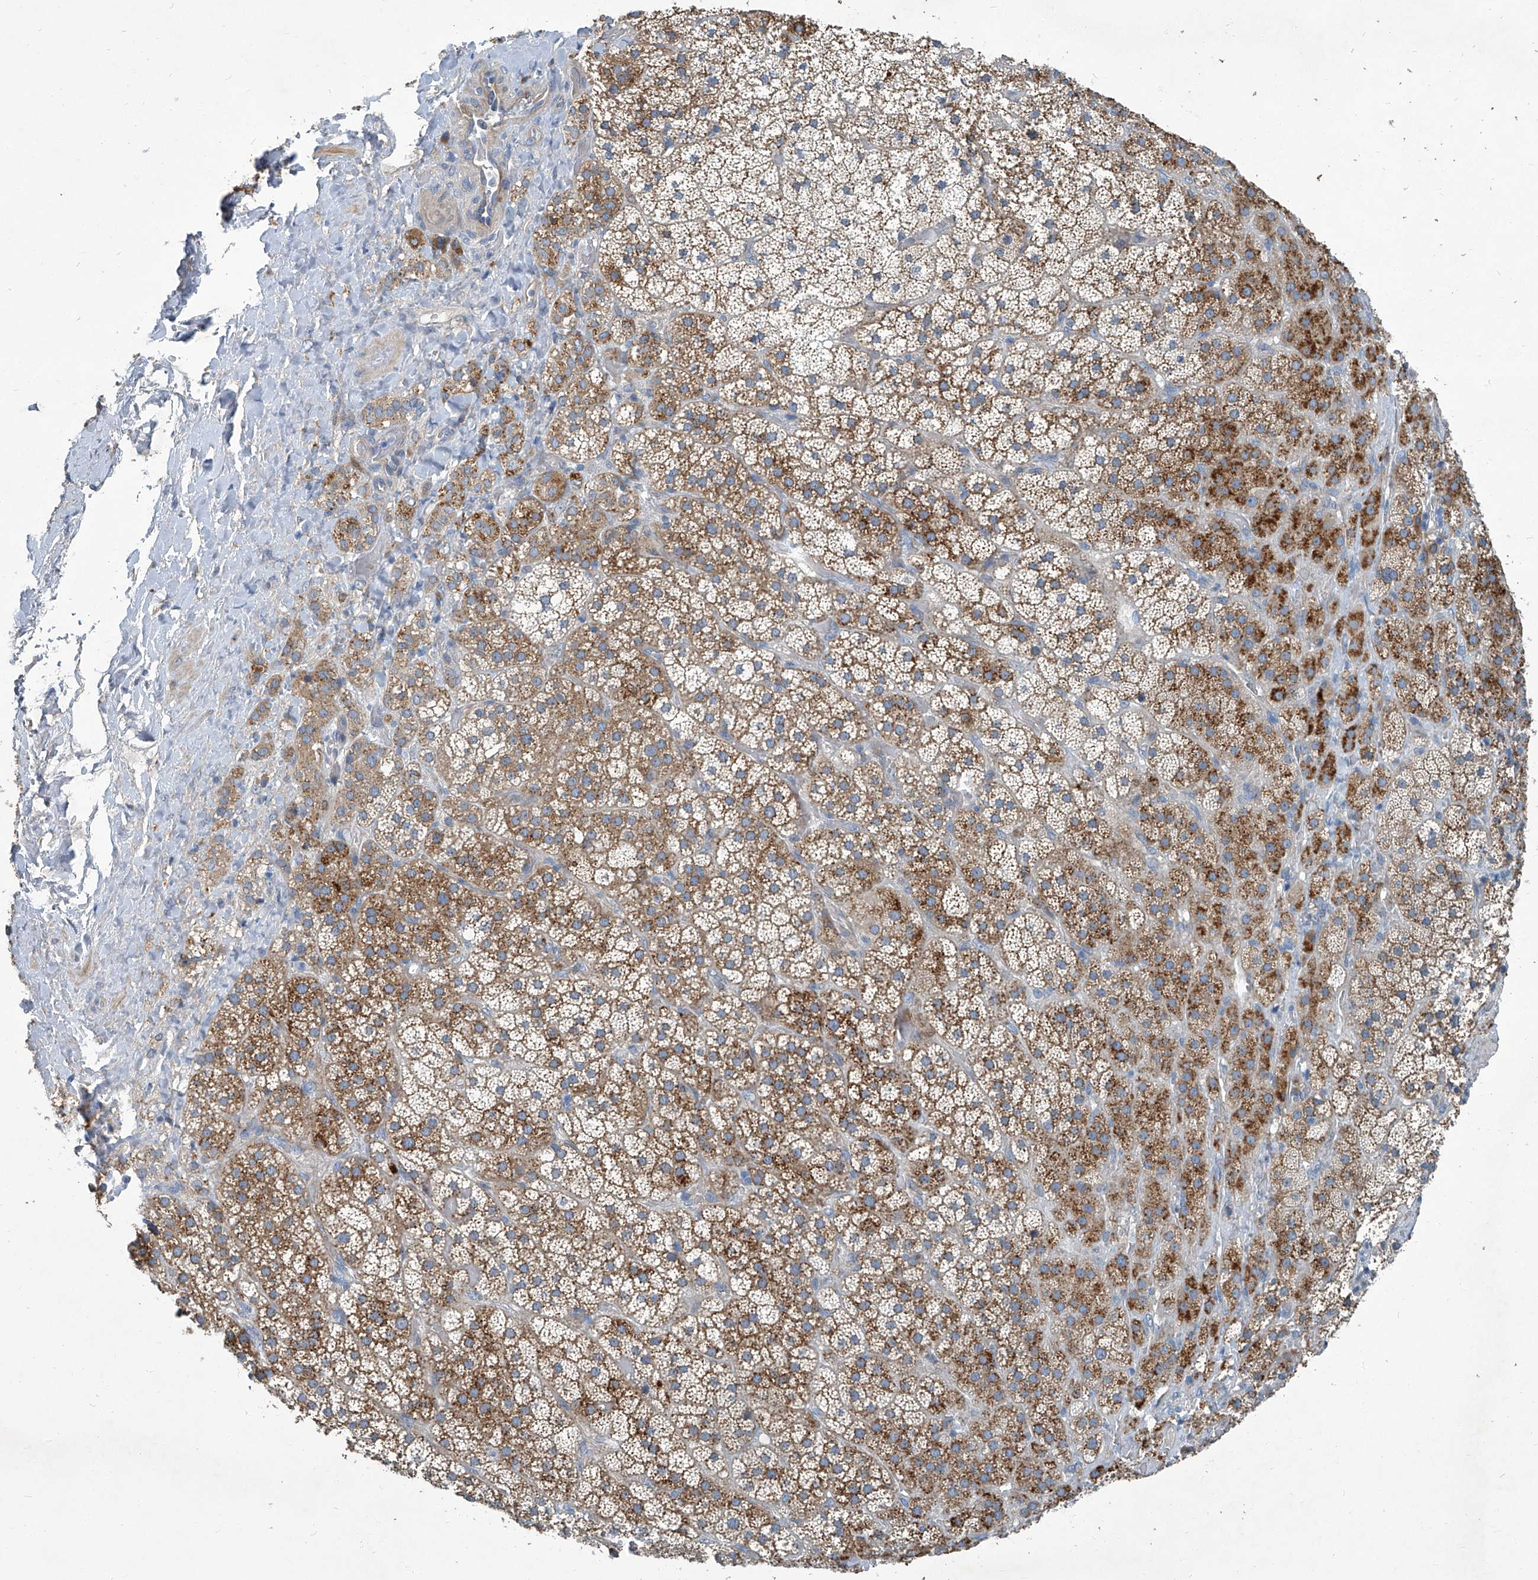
{"staining": {"intensity": "strong", "quantity": "25%-75%", "location": "cytoplasmic/membranous"}, "tissue": "adrenal gland", "cell_type": "Glandular cells", "image_type": "normal", "snomed": [{"axis": "morphology", "description": "Normal tissue, NOS"}, {"axis": "topography", "description": "Adrenal gland"}], "caption": "High-magnification brightfield microscopy of unremarkable adrenal gland stained with DAB (brown) and counterstained with hematoxylin (blue). glandular cells exhibit strong cytoplasmic/membranous expression is seen in about25%-75% of cells. Ihc stains the protein of interest in brown and the nuclei are stained blue.", "gene": "SLC26A11", "patient": {"sex": "male", "age": 57}}